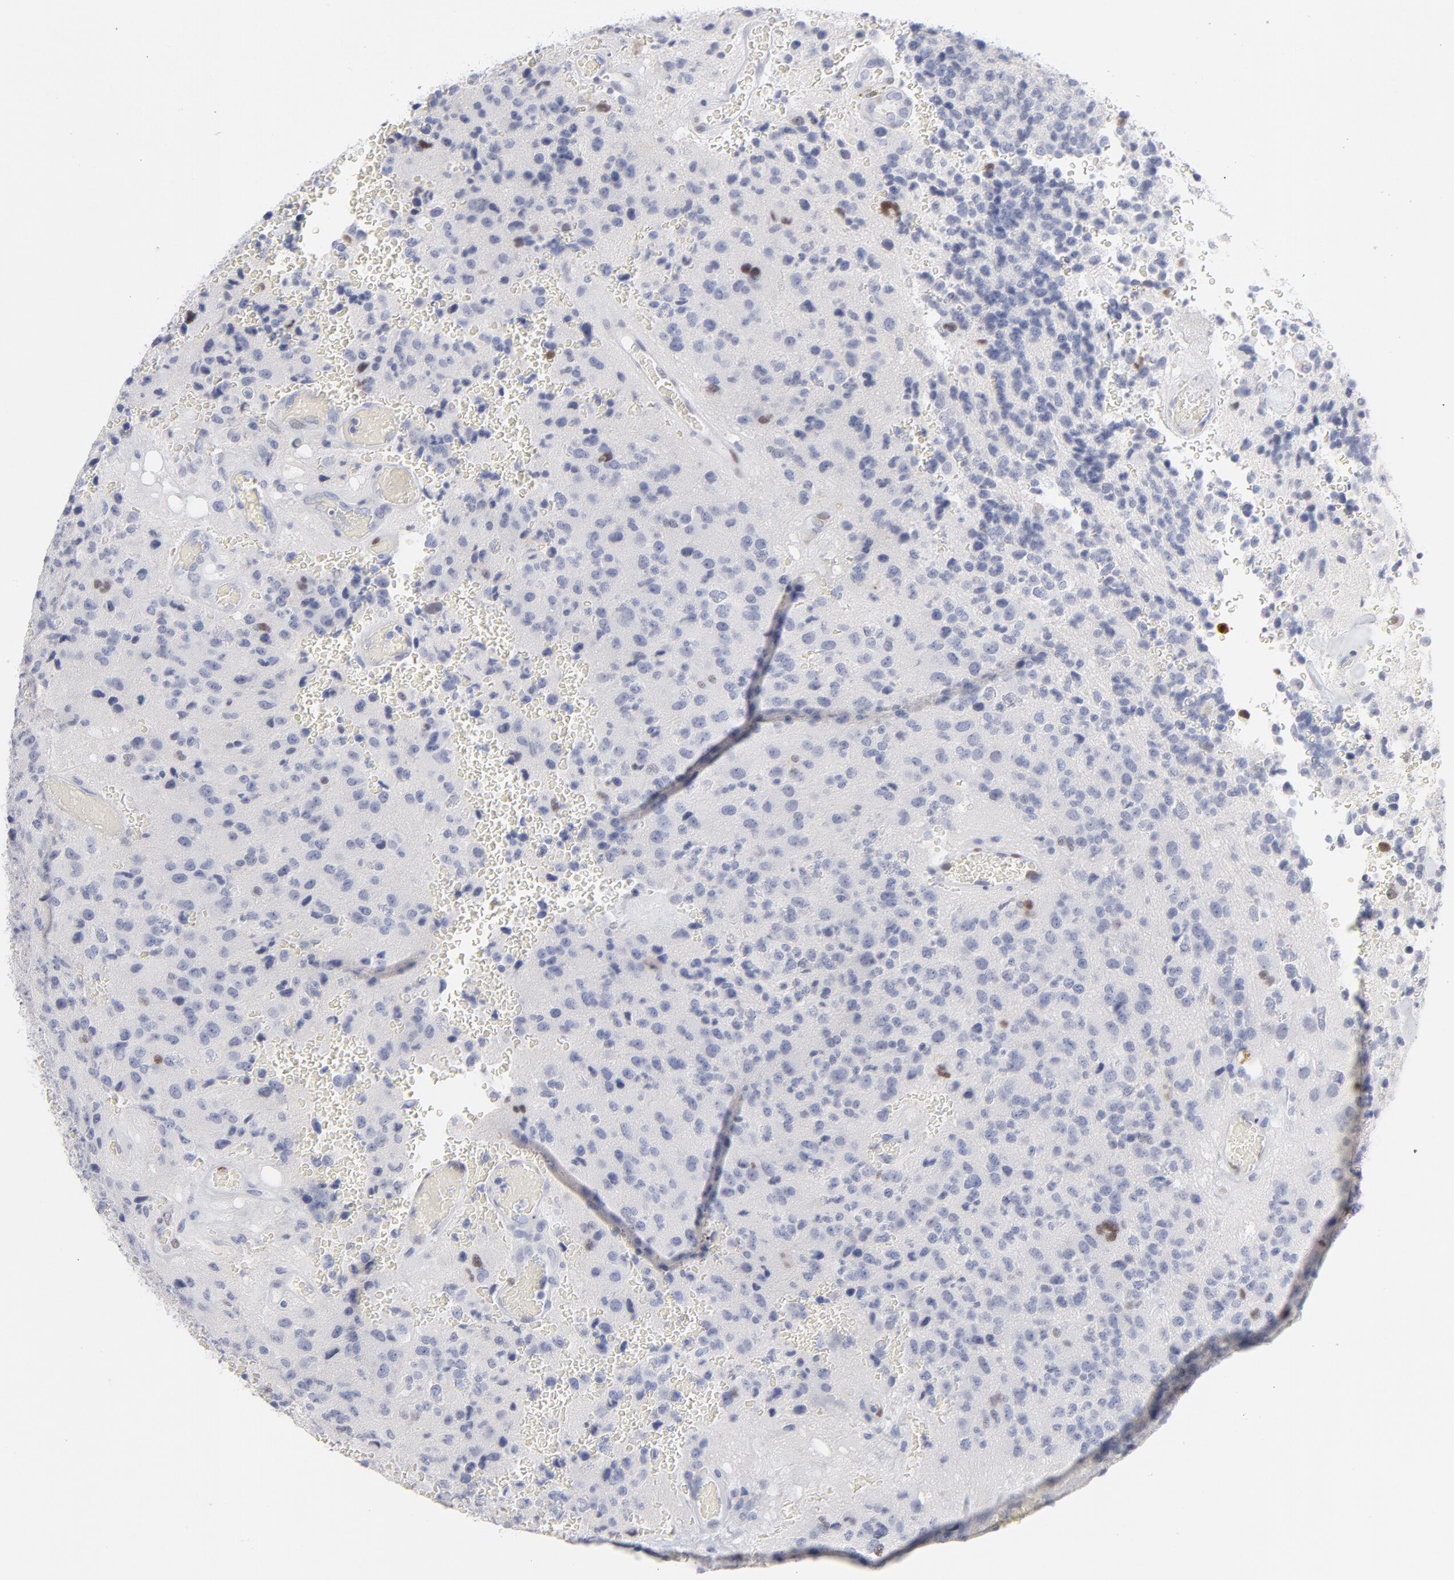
{"staining": {"intensity": "moderate", "quantity": "<25%", "location": "nuclear"}, "tissue": "glioma", "cell_type": "Tumor cells", "image_type": "cancer", "snomed": [{"axis": "morphology", "description": "Glioma, malignant, High grade"}, {"axis": "topography", "description": "pancreas cauda"}], "caption": "Immunohistochemical staining of human glioma displays low levels of moderate nuclear protein expression in approximately <25% of tumor cells. Immunohistochemistry (ihc) stains the protein of interest in brown and the nuclei are stained blue.", "gene": "MCM7", "patient": {"sex": "male", "age": 60}}